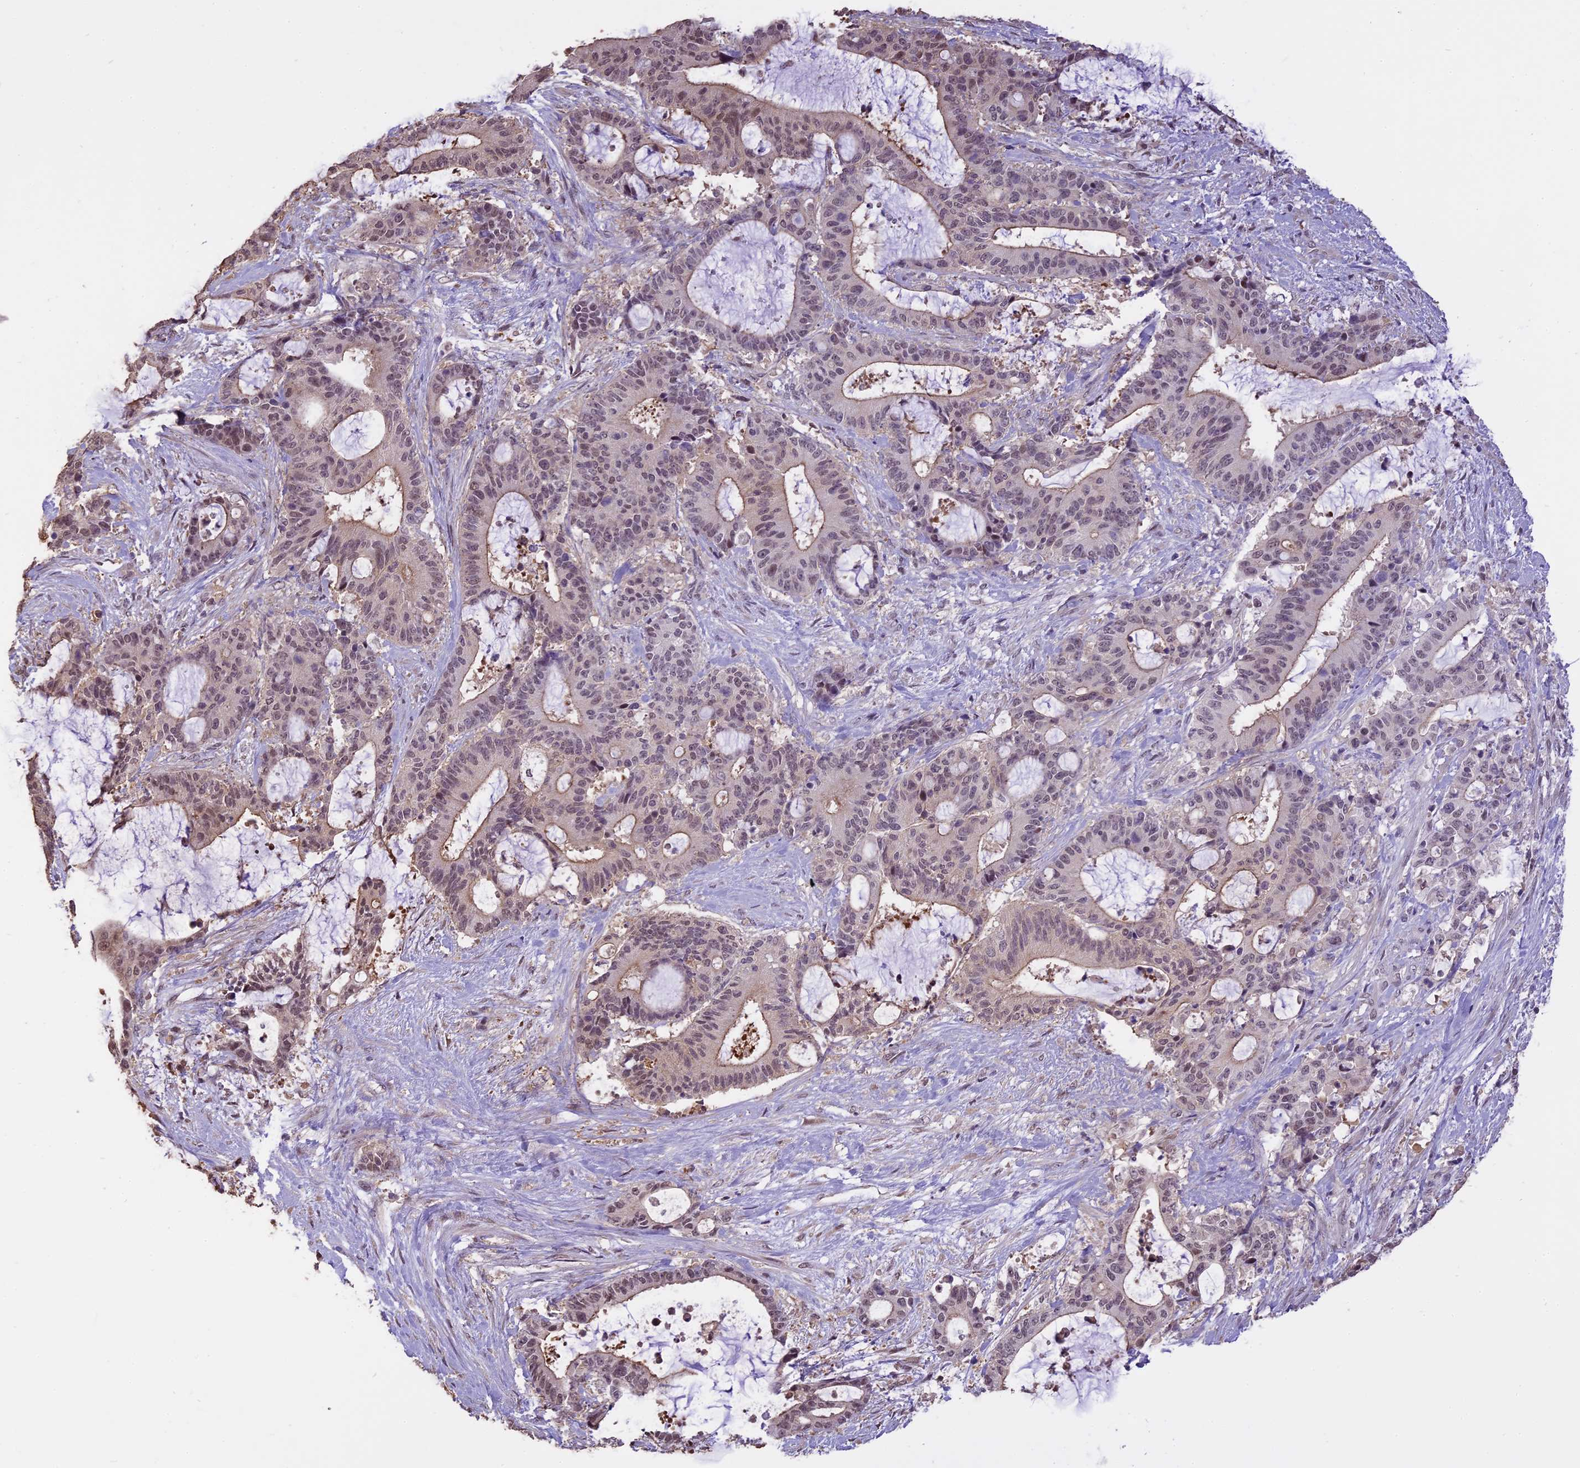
{"staining": {"intensity": "moderate", "quantity": "<25%", "location": "cytoplasmic/membranous,nuclear"}, "tissue": "liver cancer", "cell_type": "Tumor cells", "image_type": "cancer", "snomed": [{"axis": "morphology", "description": "Normal tissue, NOS"}, {"axis": "morphology", "description": "Cholangiocarcinoma"}, {"axis": "topography", "description": "Liver"}, {"axis": "topography", "description": "Peripheral nerve tissue"}], "caption": "Liver cancer (cholangiocarcinoma) stained with a brown dye displays moderate cytoplasmic/membranous and nuclear positive positivity in about <25% of tumor cells.", "gene": "TIGD7", "patient": {"sex": "female", "age": 73}}